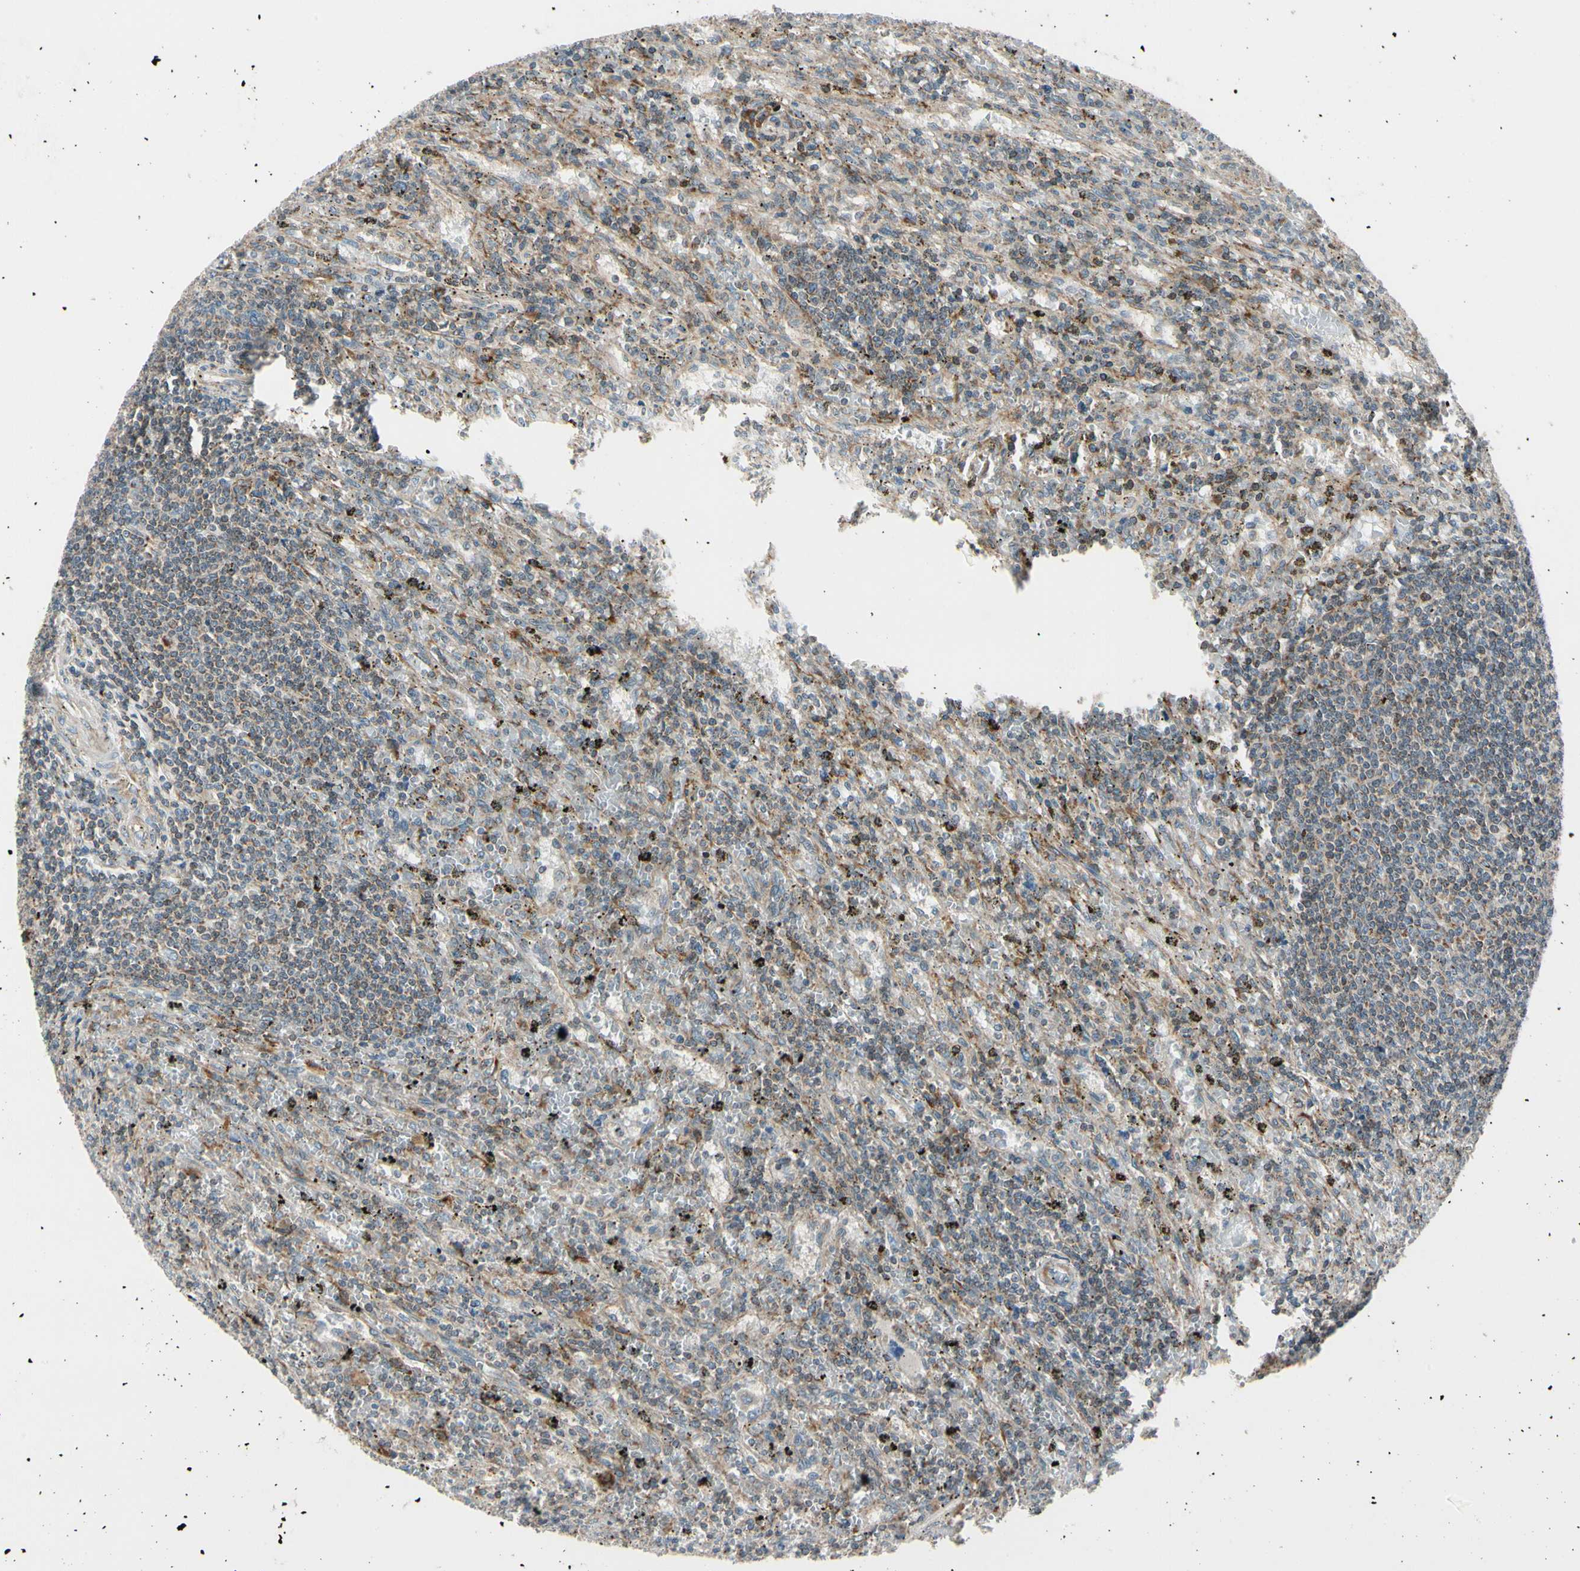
{"staining": {"intensity": "moderate", "quantity": "25%-75%", "location": "cytoplasmic/membranous"}, "tissue": "lymphoma", "cell_type": "Tumor cells", "image_type": "cancer", "snomed": [{"axis": "morphology", "description": "Malignant lymphoma, non-Hodgkin's type, Low grade"}, {"axis": "topography", "description": "Spleen"}], "caption": "IHC image of lymphoma stained for a protein (brown), which demonstrates medium levels of moderate cytoplasmic/membranous expression in approximately 25%-75% of tumor cells.", "gene": "MRPL9", "patient": {"sex": "male", "age": 76}}